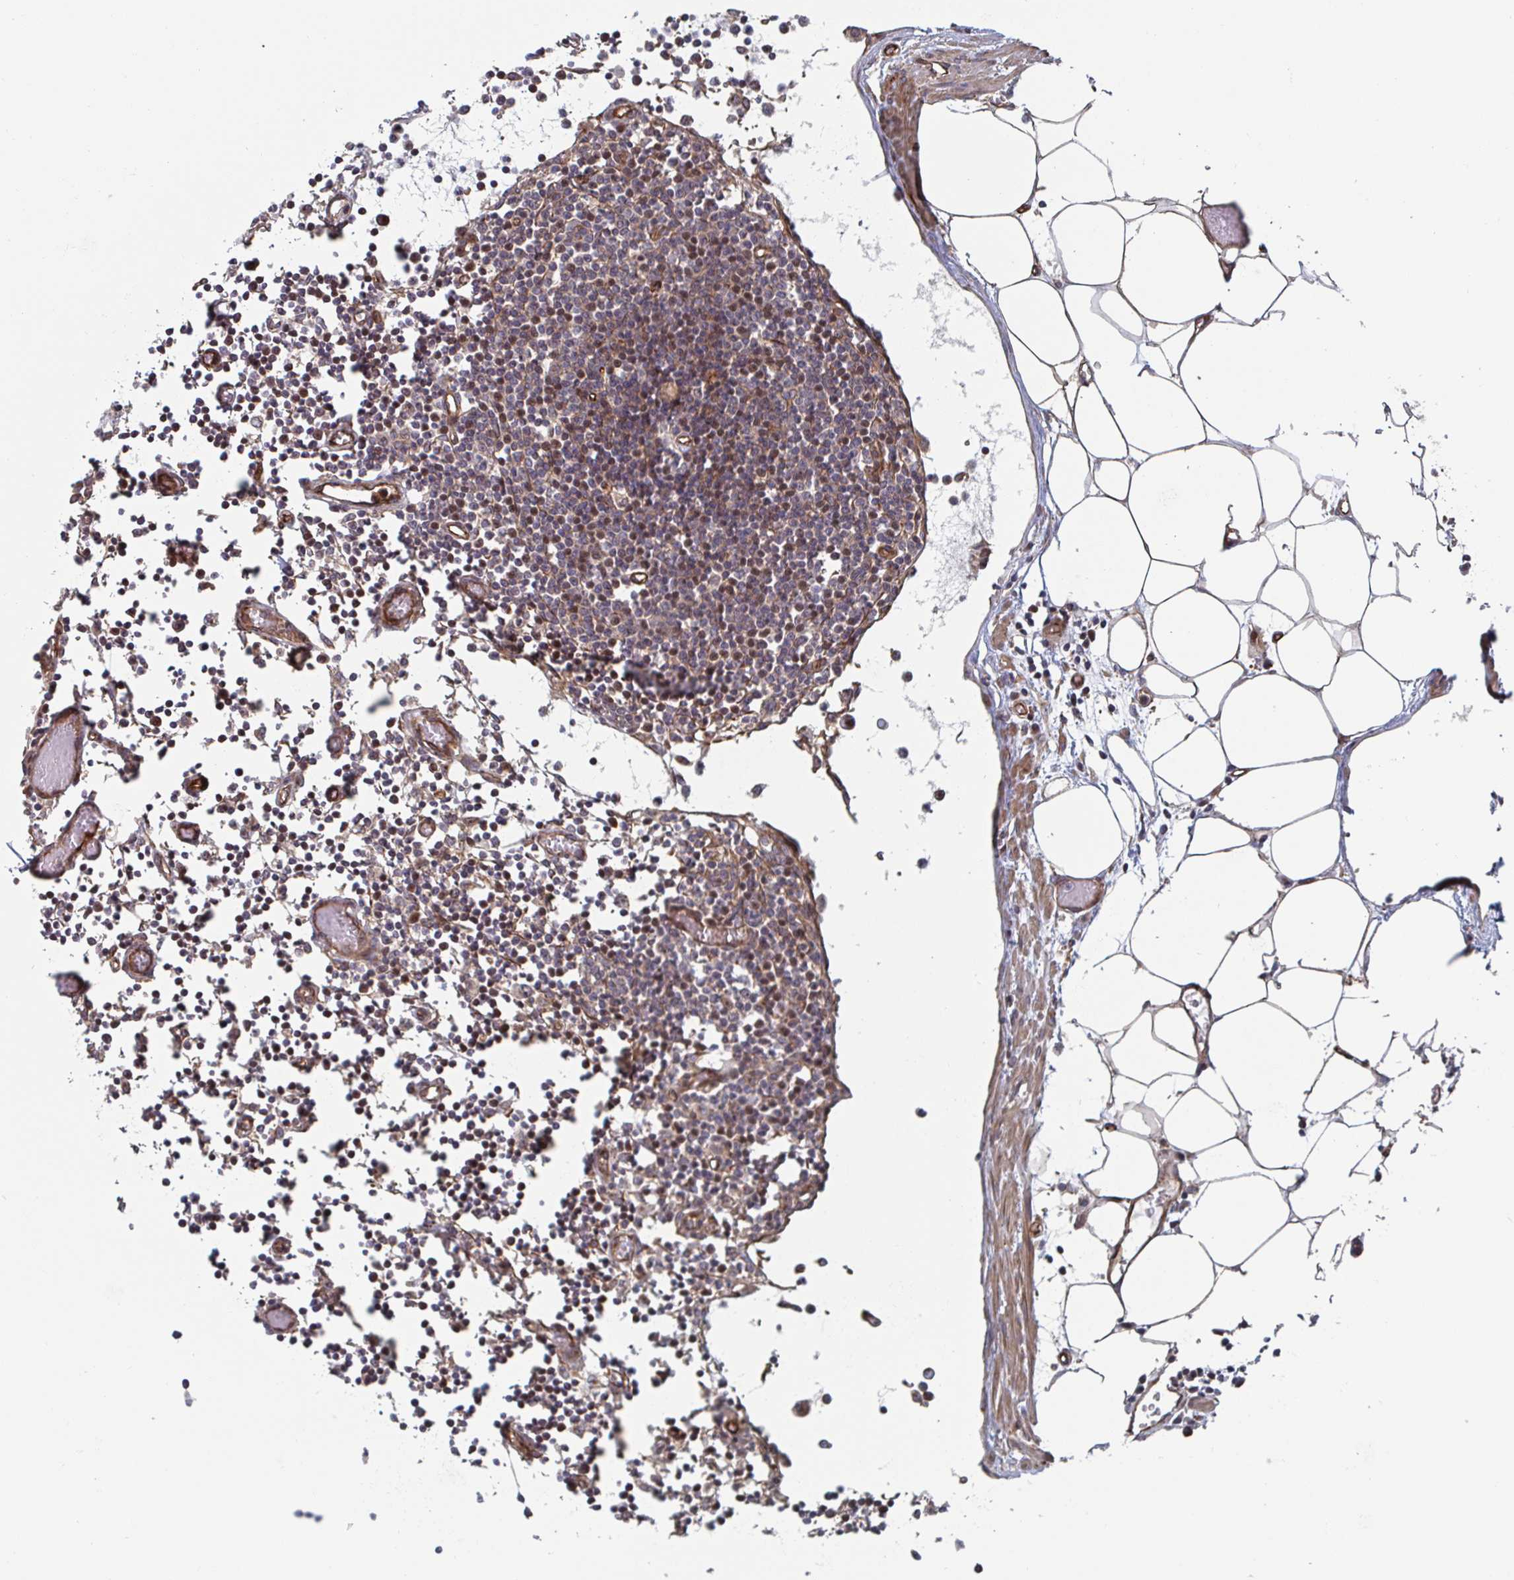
{"staining": {"intensity": "weak", "quantity": "25%-75%", "location": "cytoplasmic/membranous"}, "tissue": "lymph node", "cell_type": "Germinal center cells", "image_type": "normal", "snomed": [{"axis": "morphology", "description": "Normal tissue, NOS"}, {"axis": "topography", "description": "Lymph node"}], "caption": "Immunohistochemistry of normal human lymph node shows low levels of weak cytoplasmic/membranous expression in approximately 25%-75% of germinal center cells. The protein is stained brown, and the nuclei are stained in blue (DAB IHC with brightfield microscopy, high magnification).", "gene": "DVL3", "patient": {"sex": "male", "age": 66}}